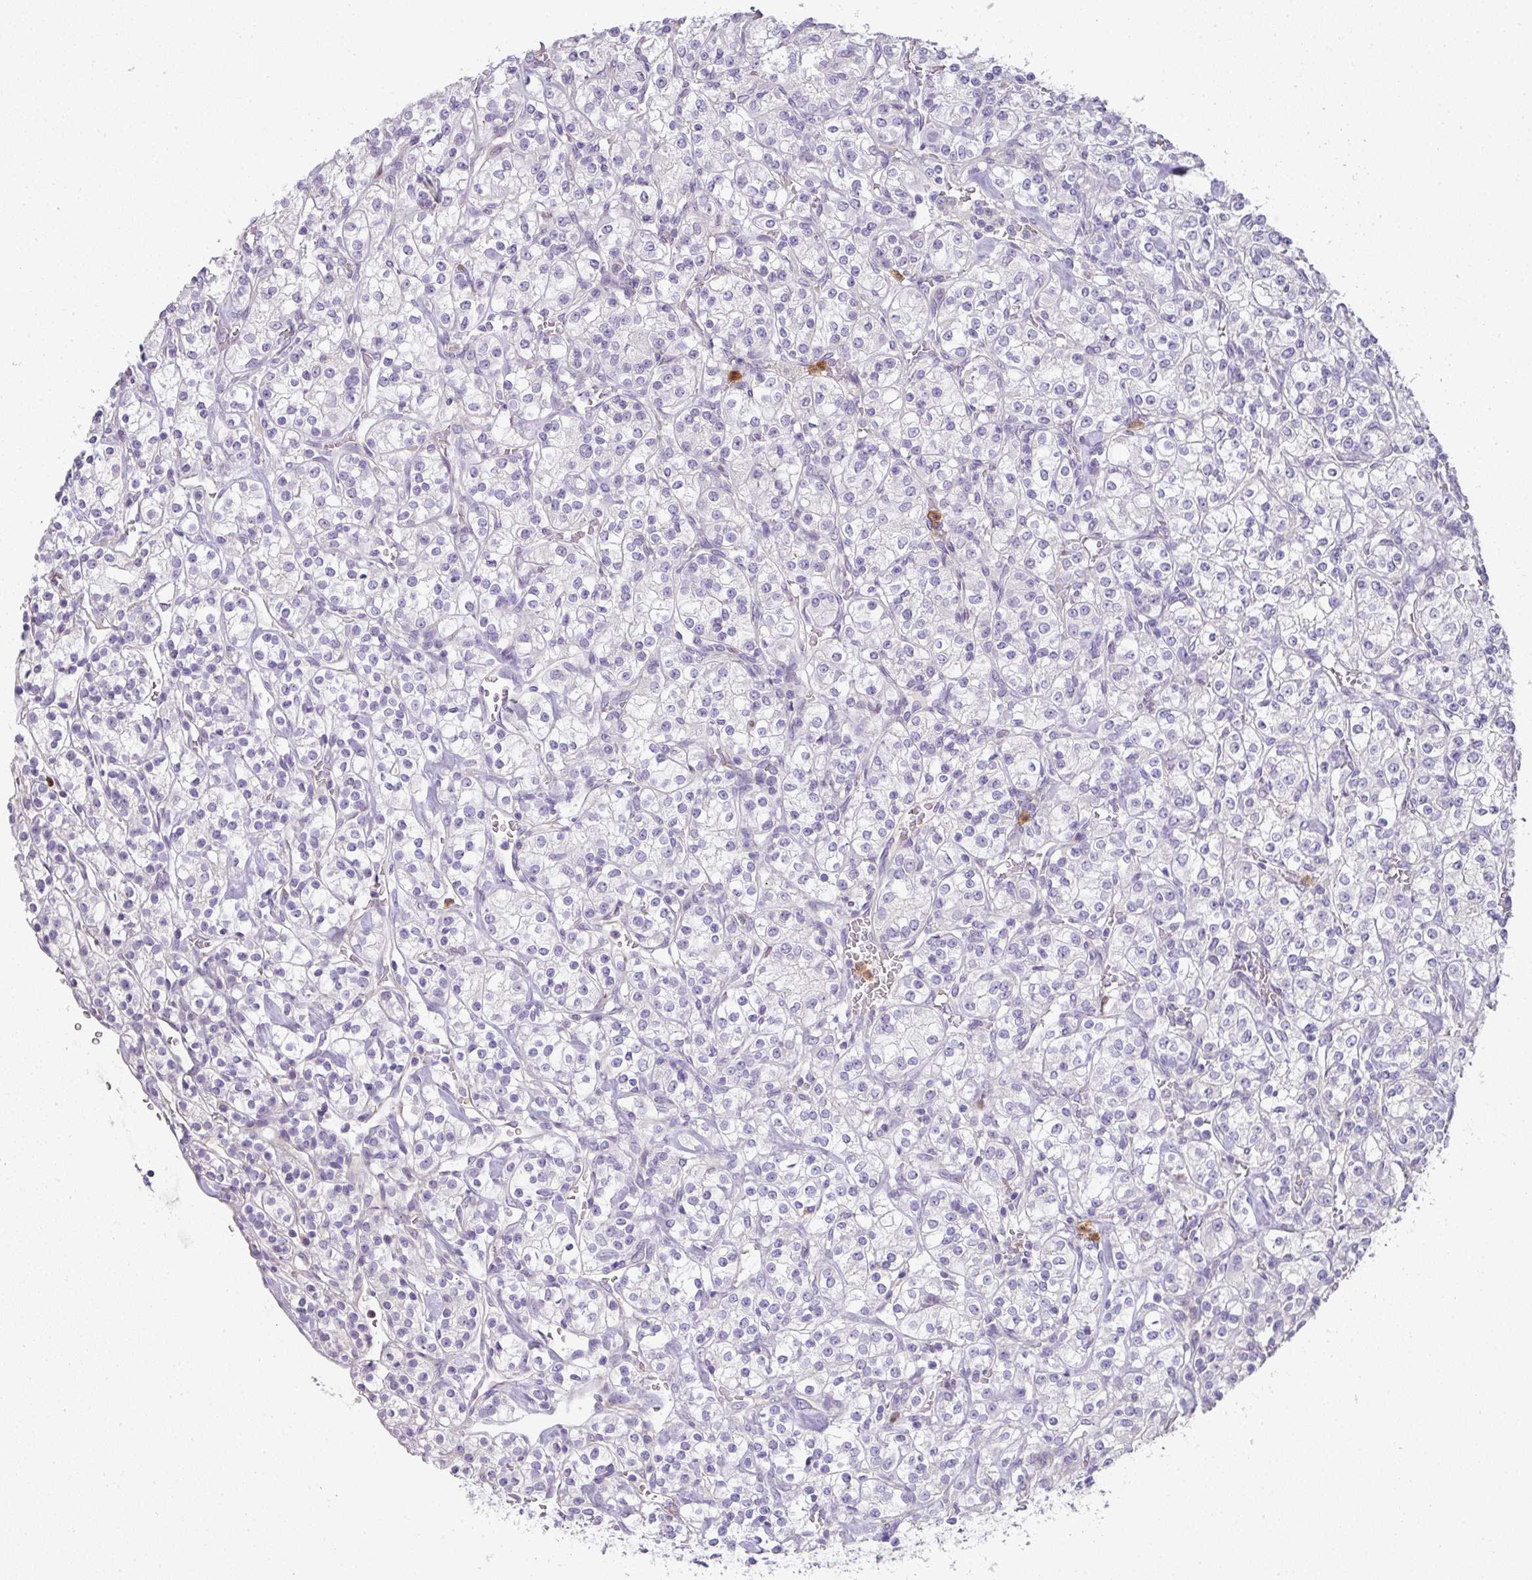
{"staining": {"intensity": "negative", "quantity": "none", "location": "none"}, "tissue": "renal cancer", "cell_type": "Tumor cells", "image_type": "cancer", "snomed": [{"axis": "morphology", "description": "Adenocarcinoma, NOS"}, {"axis": "topography", "description": "Kidney"}], "caption": "Tumor cells are negative for brown protein staining in renal adenocarcinoma.", "gene": "HHEX", "patient": {"sex": "male", "age": 77}}